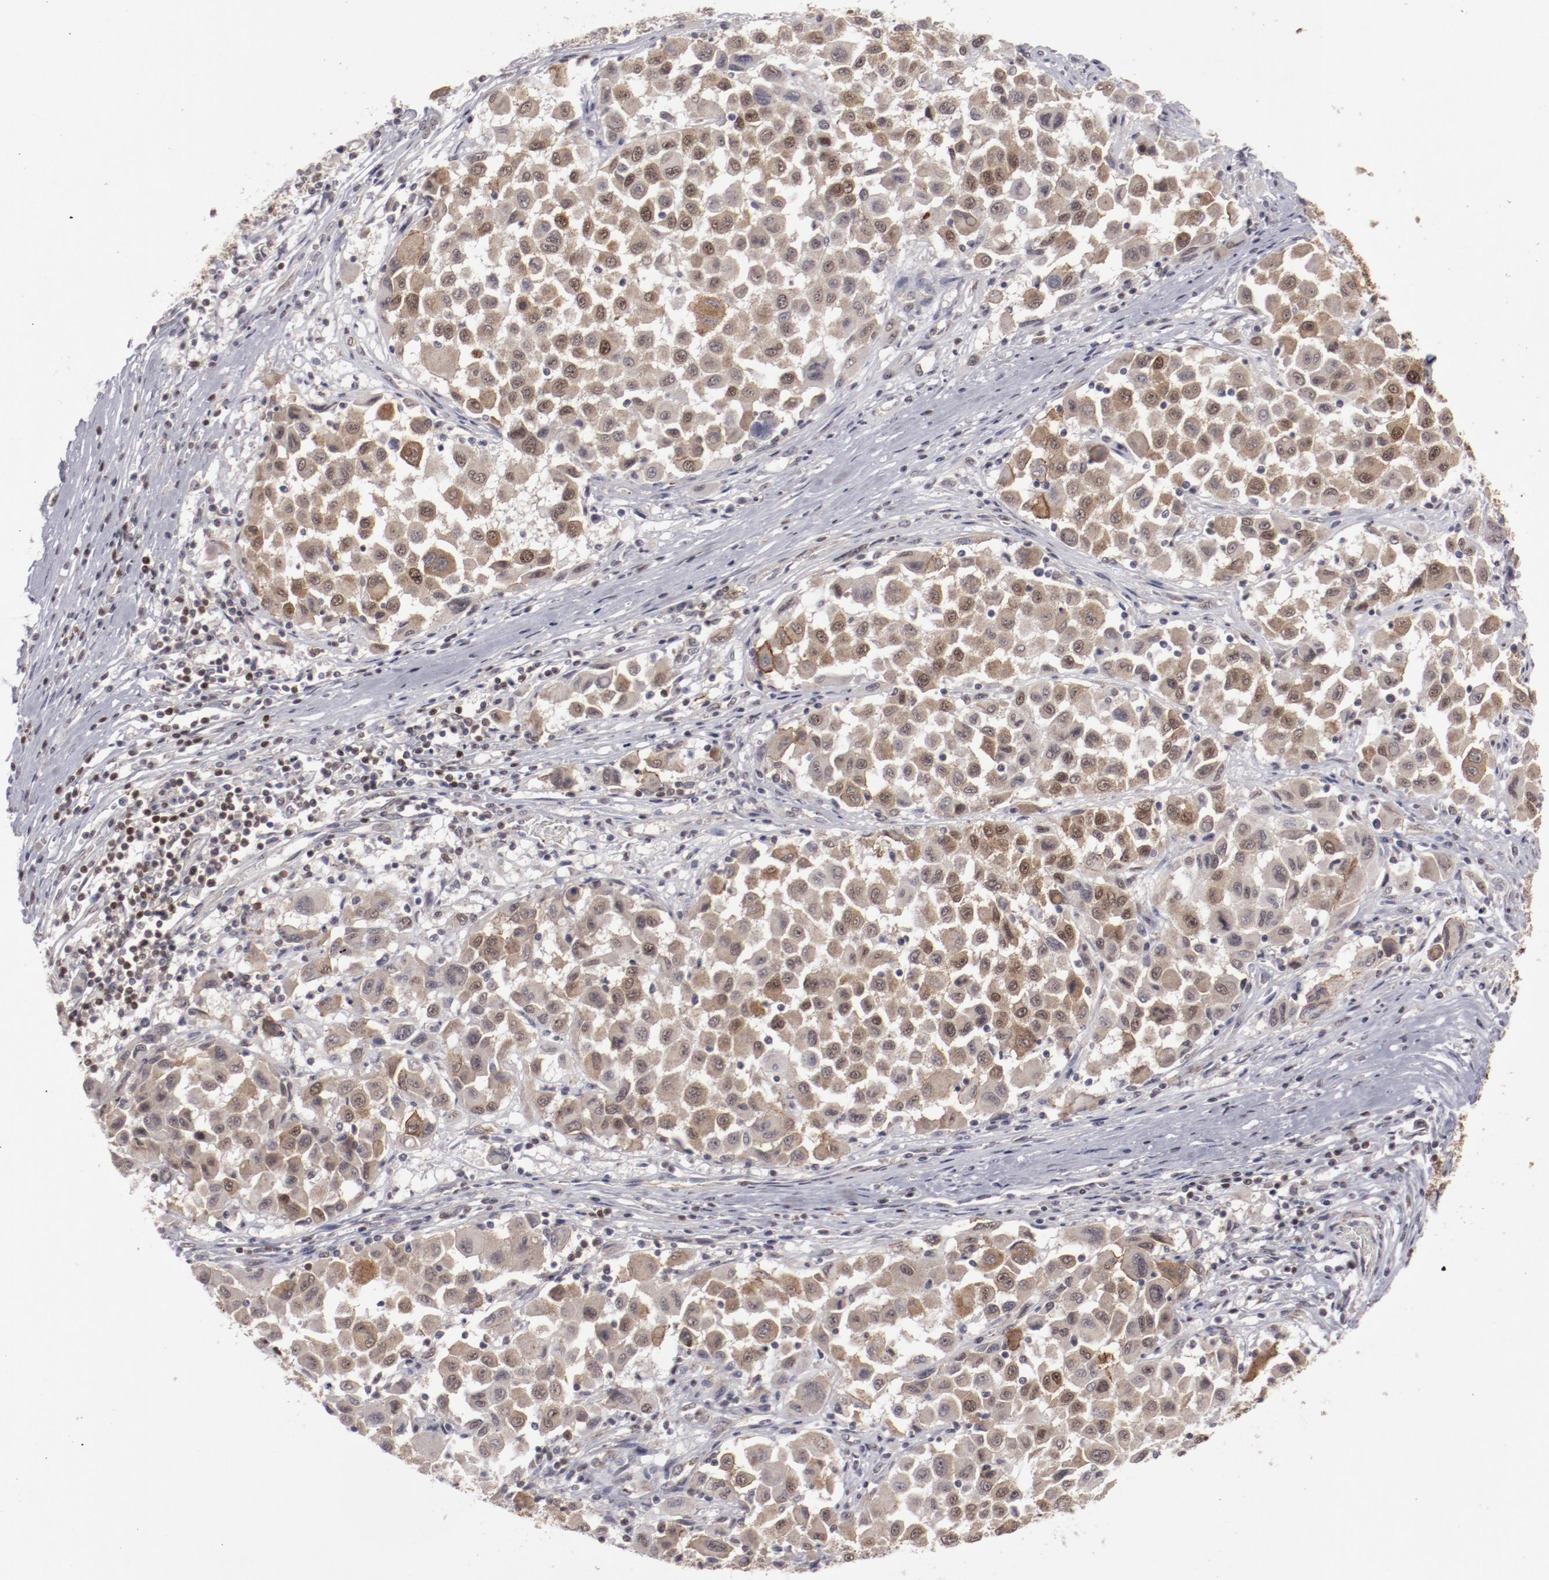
{"staining": {"intensity": "moderate", "quantity": "25%-75%", "location": "cytoplasmic/membranous,nuclear"}, "tissue": "melanoma", "cell_type": "Tumor cells", "image_type": "cancer", "snomed": [{"axis": "morphology", "description": "Malignant melanoma, Metastatic site"}, {"axis": "topography", "description": "Lymph node"}], "caption": "Human melanoma stained for a protein (brown) displays moderate cytoplasmic/membranous and nuclear positive expression in approximately 25%-75% of tumor cells.", "gene": "LEF1", "patient": {"sex": "male", "age": 61}}